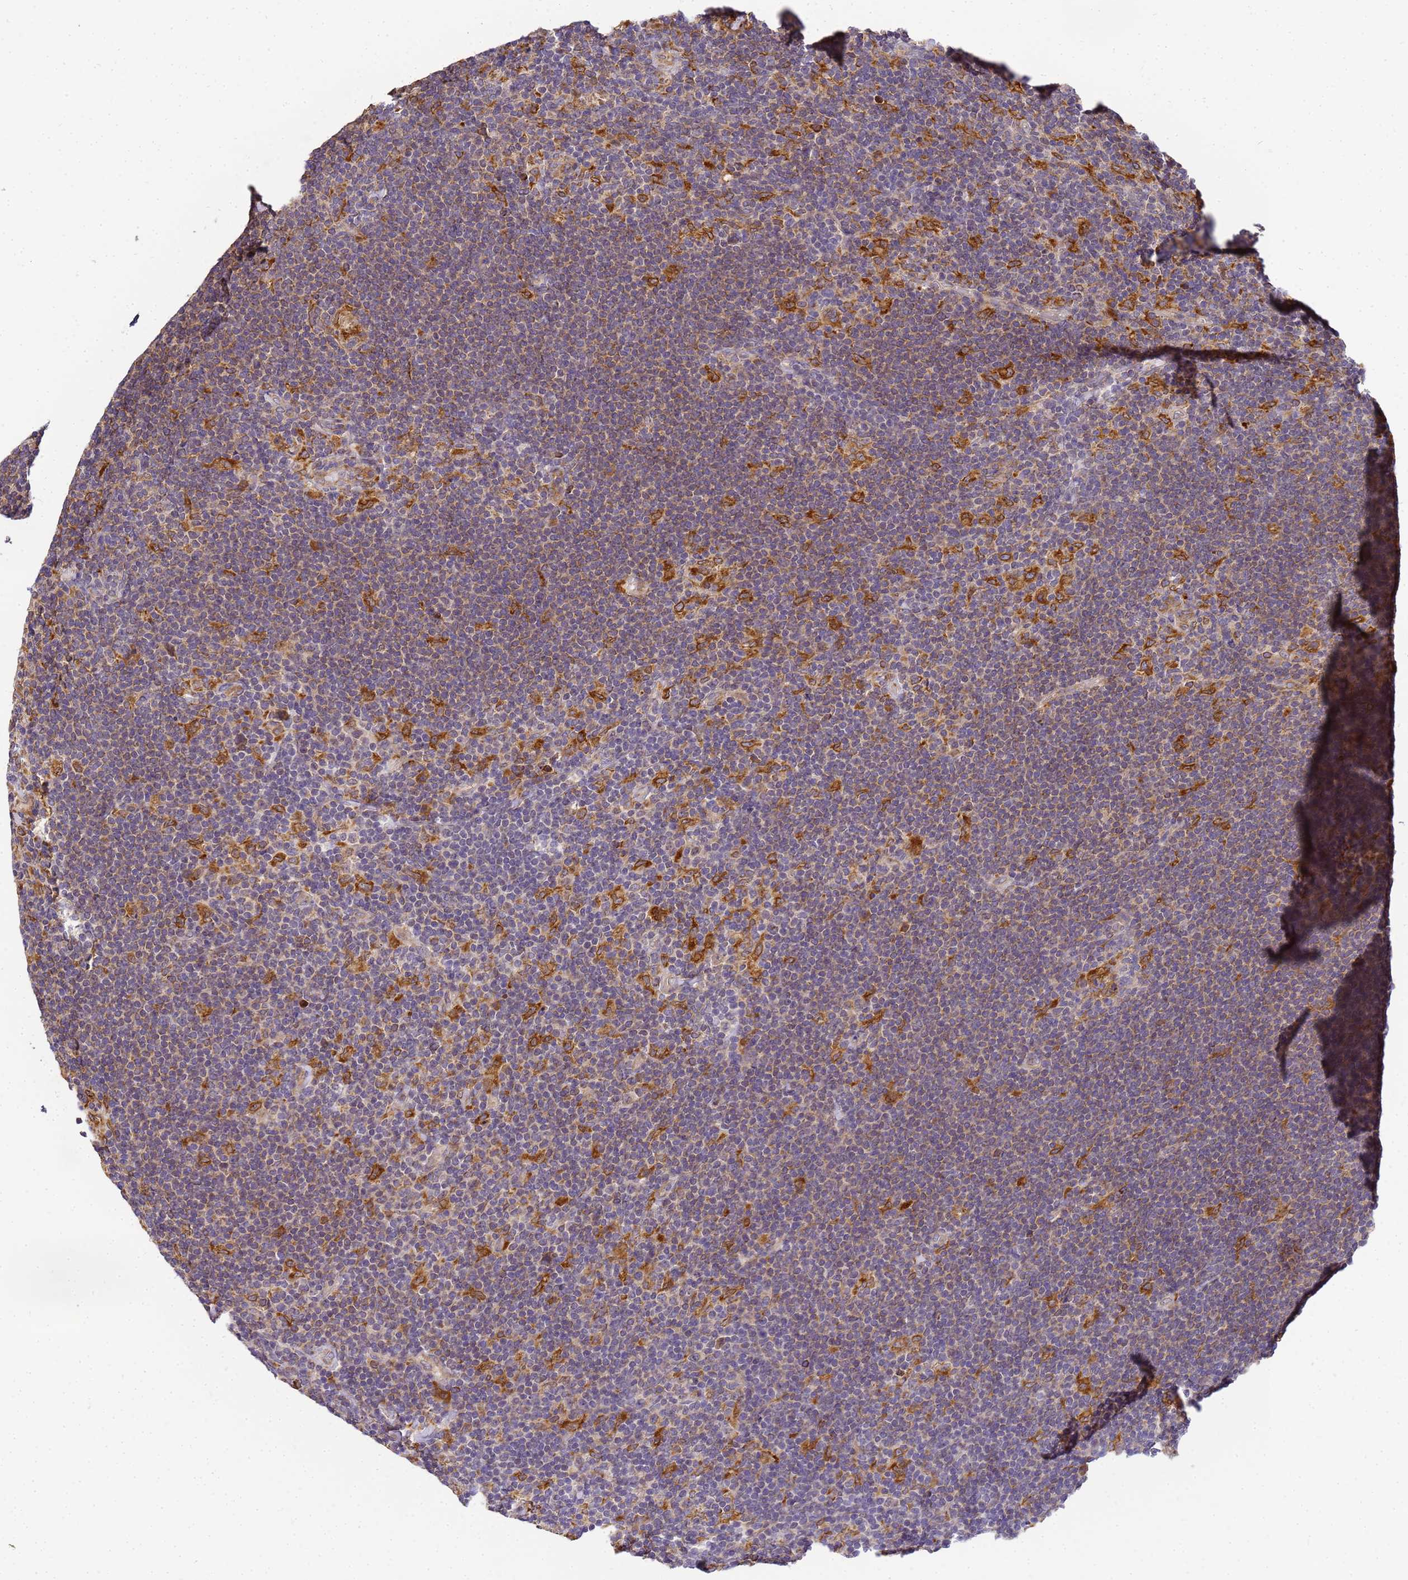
{"staining": {"intensity": "moderate", "quantity": "<25%", "location": "cytoplasmic/membranous"}, "tissue": "lymphoma", "cell_type": "Tumor cells", "image_type": "cancer", "snomed": [{"axis": "morphology", "description": "Hodgkin's disease, NOS"}, {"axis": "topography", "description": "Lymph node"}], "caption": "Immunohistochemical staining of lymphoma demonstrates low levels of moderate cytoplasmic/membranous staining in about <25% of tumor cells. Nuclei are stained in blue.", "gene": "ADPGK", "patient": {"sex": "female", "age": 57}}